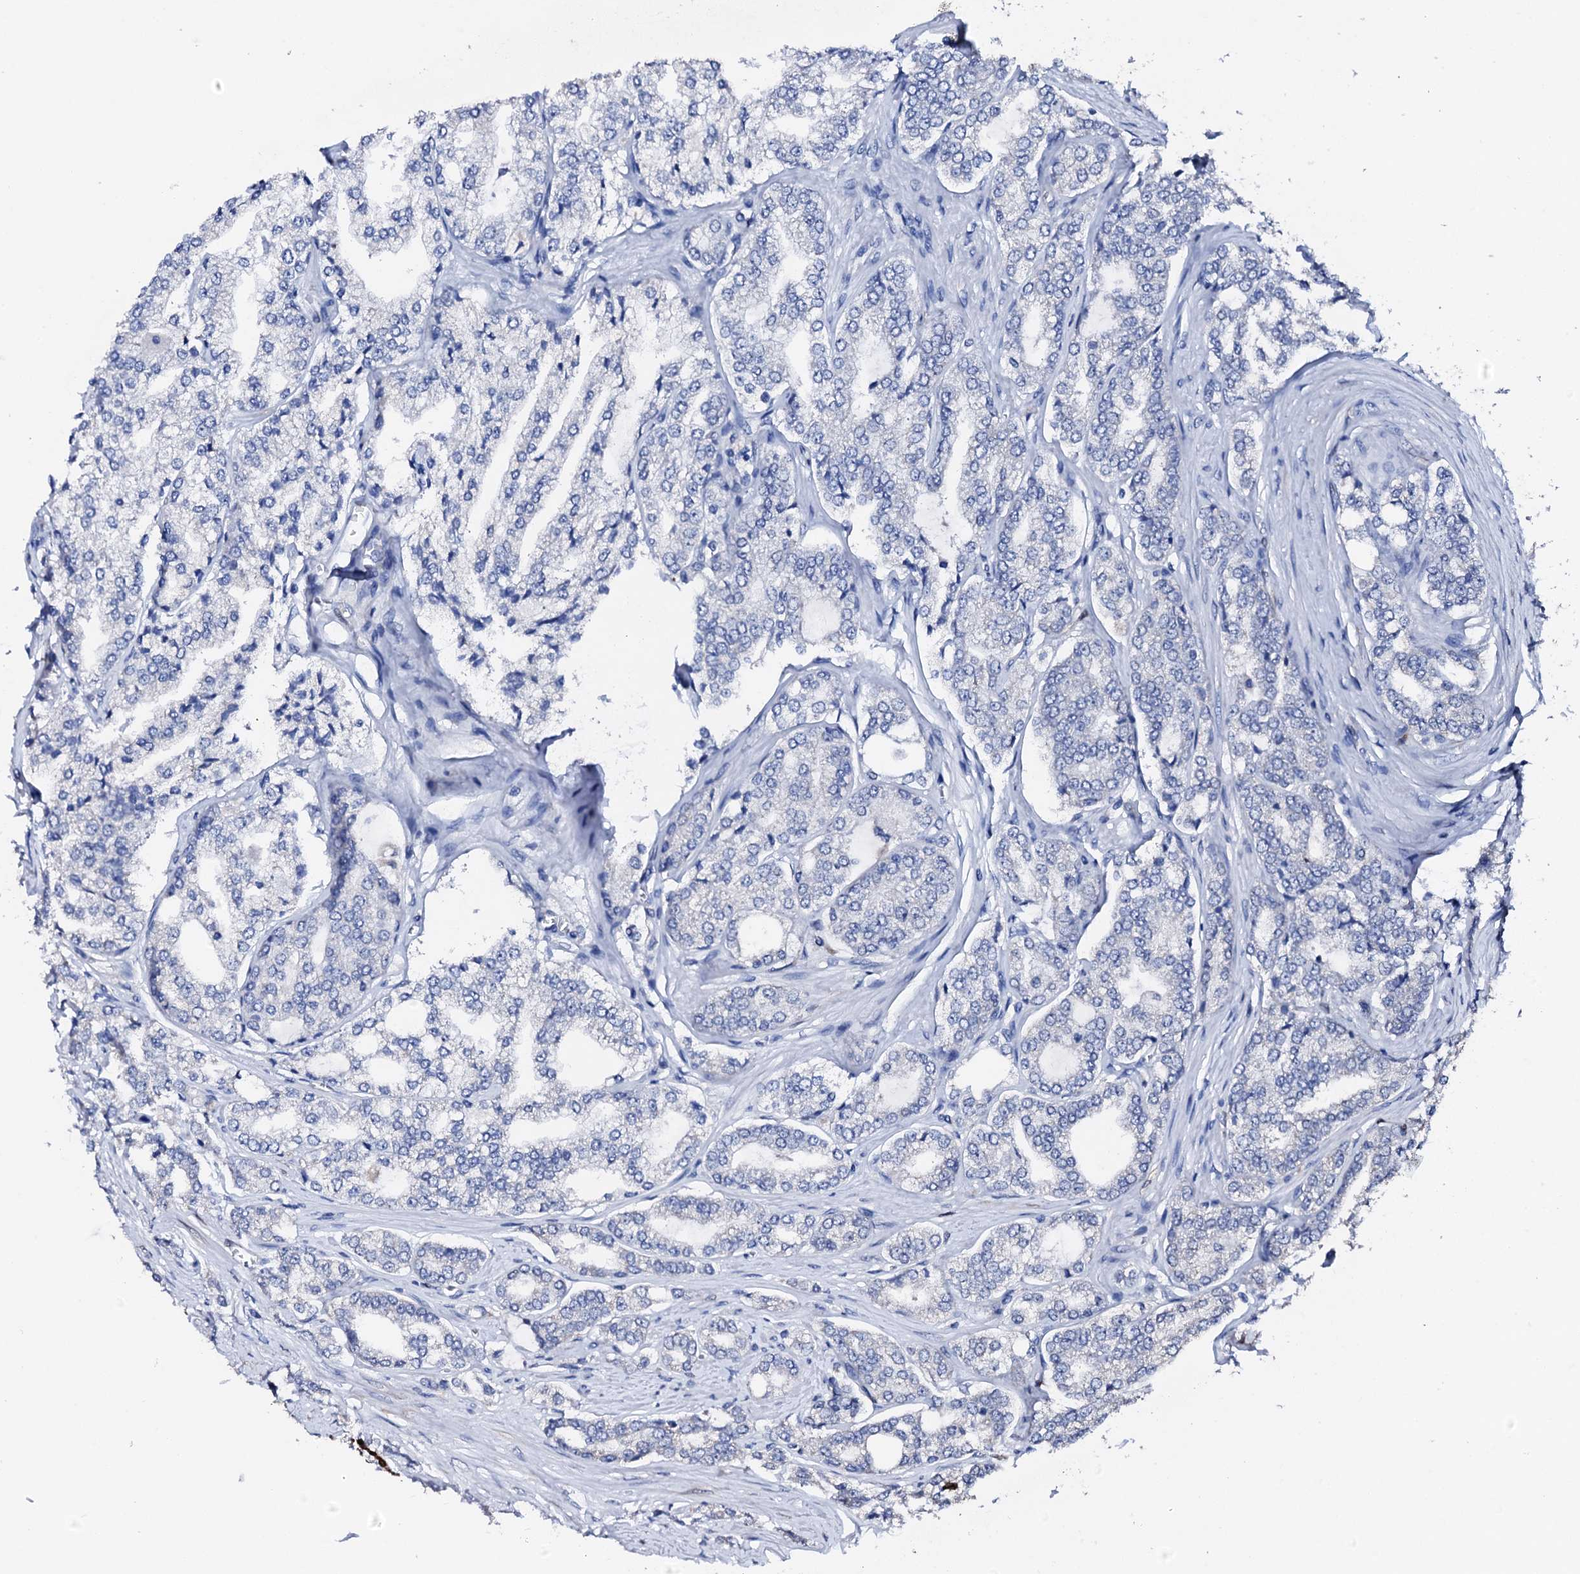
{"staining": {"intensity": "negative", "quantity": "none", "location": "none"}, "tissue": "prostate cancer", "cell_type": "Tumor cells", "image_type": "cancer", "snomed": [{"axis": "morphology", "description": "Adenocarcinoma, High grade"}, {"axis": "topography", "description": "Prostate"}], "caption": "This is a photomicrograph of immunohistochemistry (IHC) staining of prostate cancer (high-grade adenocarcinoma), which shows no expression in tumor cells.", "gene": "NRIP2", "patient": {"sex": "male", "age": 64}}